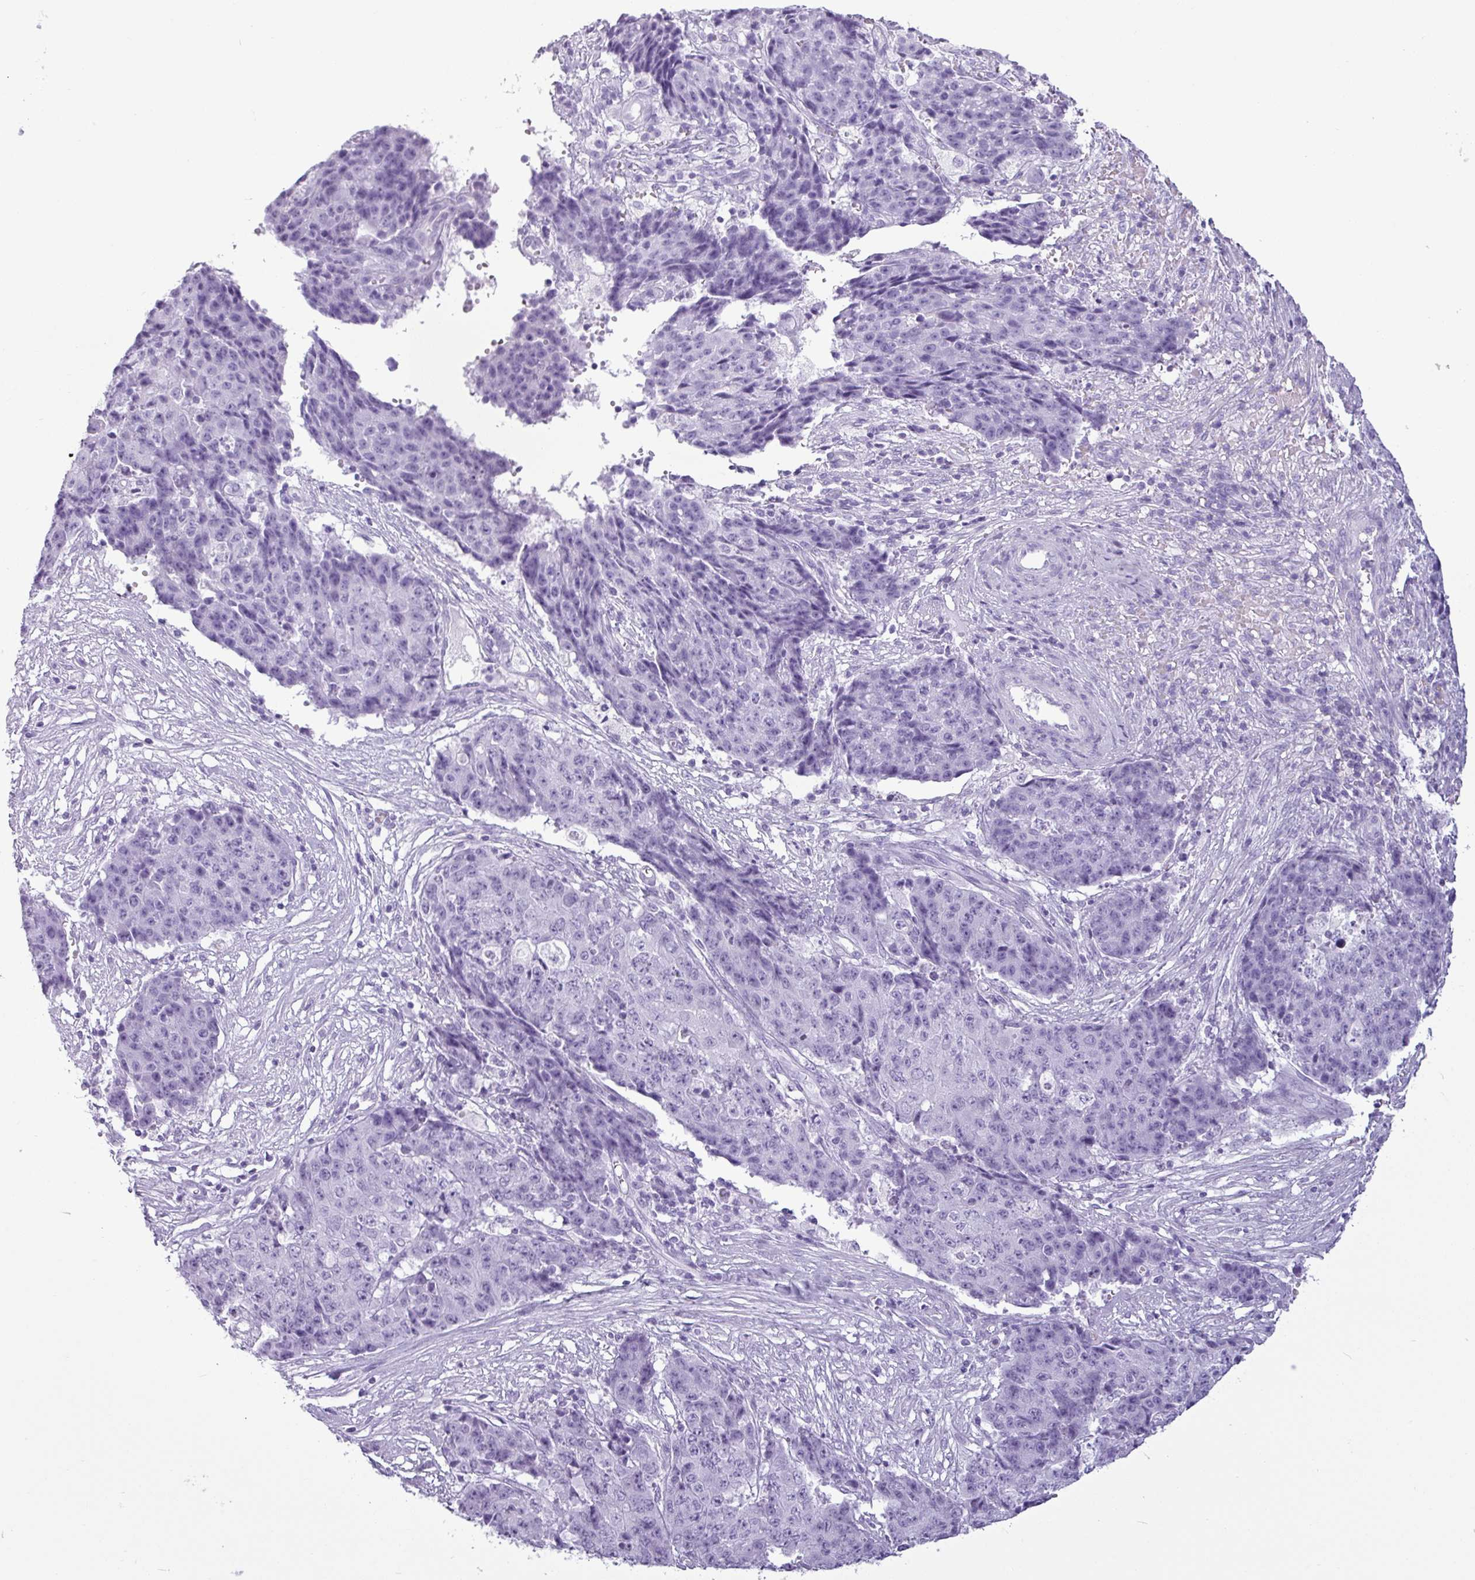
{"staining": {"intensity": "negative", "quantity": "none", "location": "none"}, "tissue": "ovarian cancer", "cell_type": "Tumor cells", "image_type": "cancer", "snomed": [{"axis": "morphology", "description": "Carcinoma, endometroid"}, {"axis": "topography", "description": "Ovary"}], "caption": "Immunohistochemical staining of human ovarian endometroid carcinoma reveals no significant positivity in tumor cells. (Immunohistochemistry, brightfield microscopy, high magnification).", "gene": "AMY1B", "patient": {"sex": "female", "age": 42}}